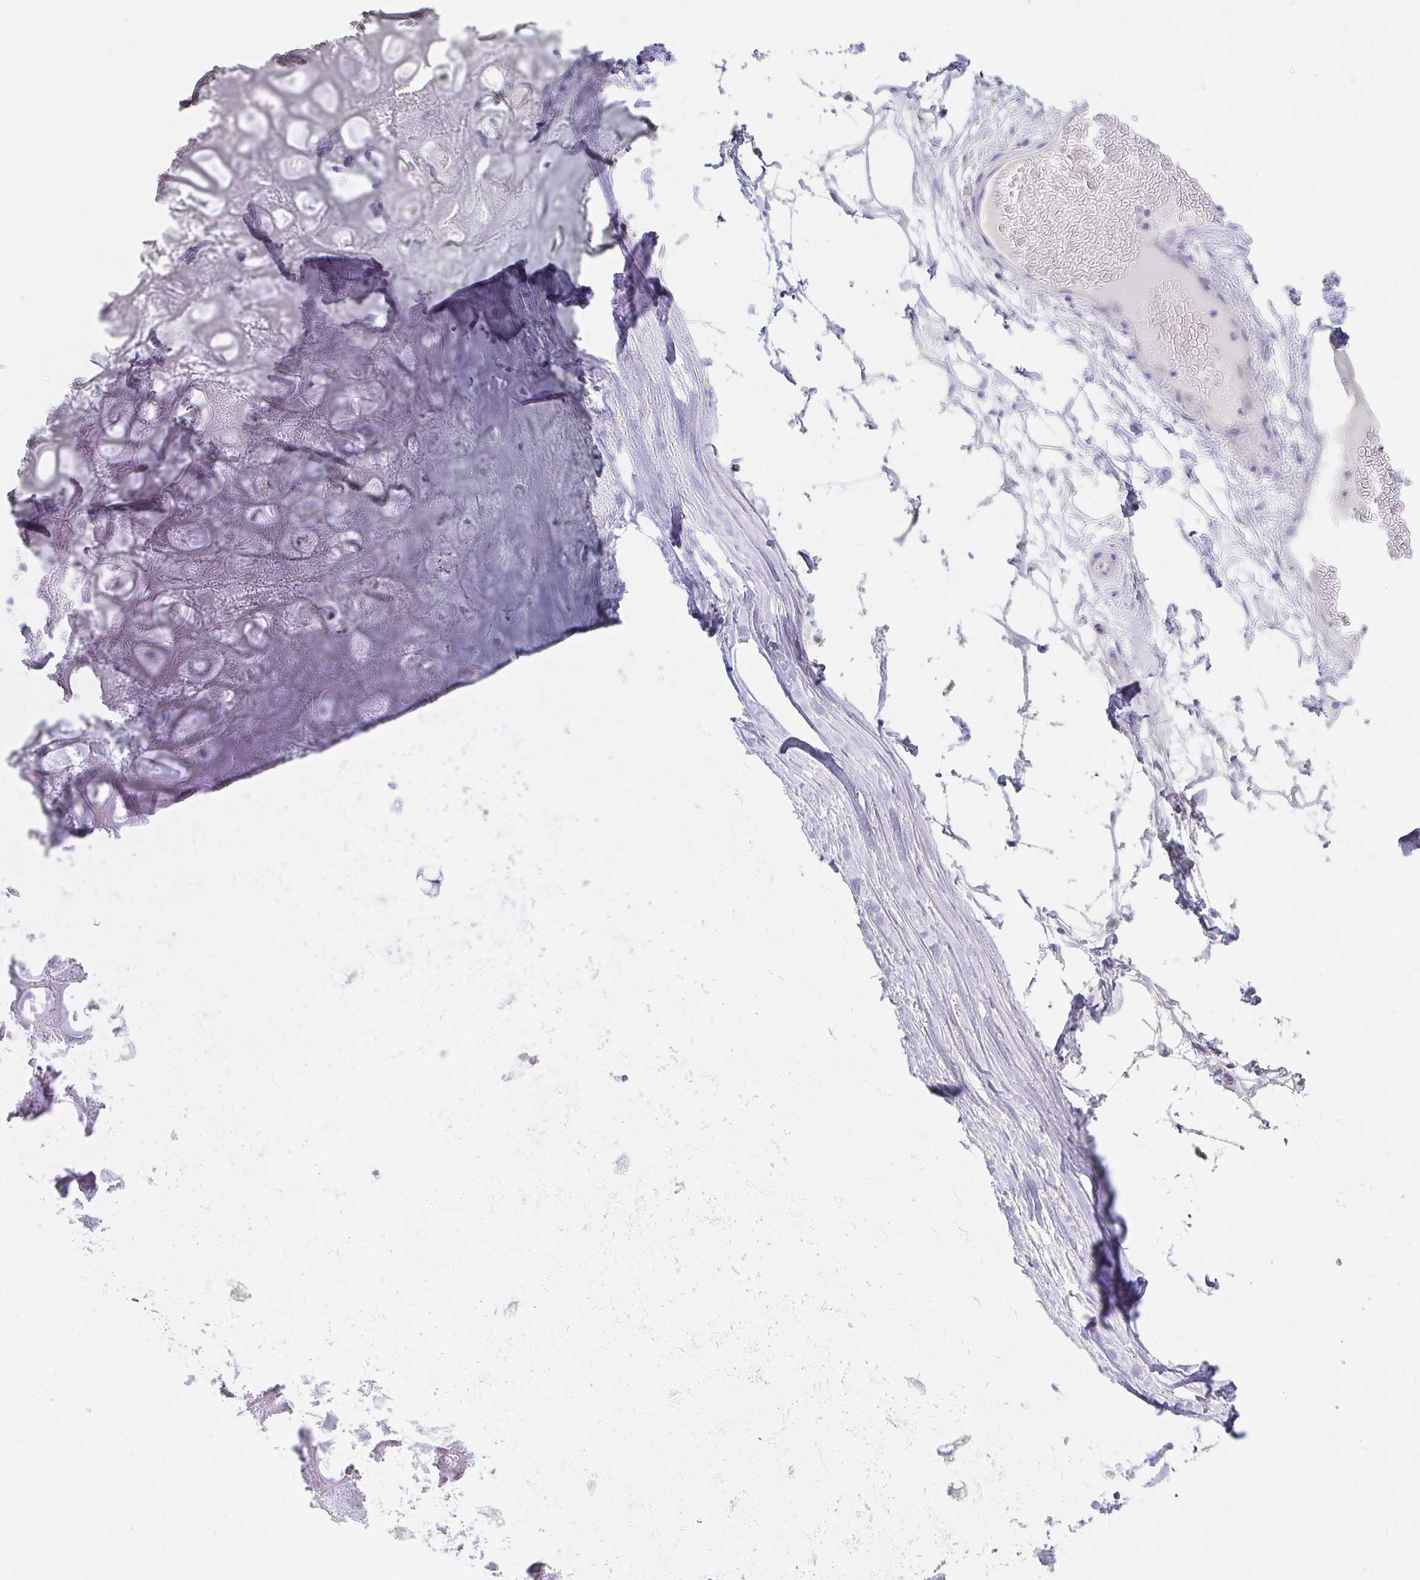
{"staining": {"intensity": "negative", "quantity": "none", "location": "none"}, "tissue": "adipose tissue", "cell_type": "Adipocytes", "image_type": "normal", "snomed": [{"axis": "morphology", "description": "Normal tissue, NOS"}, {"axis": "topography", "description": "Lymph node"}, {"axis": "topography", "description": "Cartilage tissue"}, {"axis": "topography", "description": "Nasopharynx"}], "caption": "Photomicrograph shows no protein expression in adipocytes of unremarkable adipose tissue. Nuclei are stained in blue.", "gene": "PDE6B", "patient": {"sex": "male", "age": 63}}